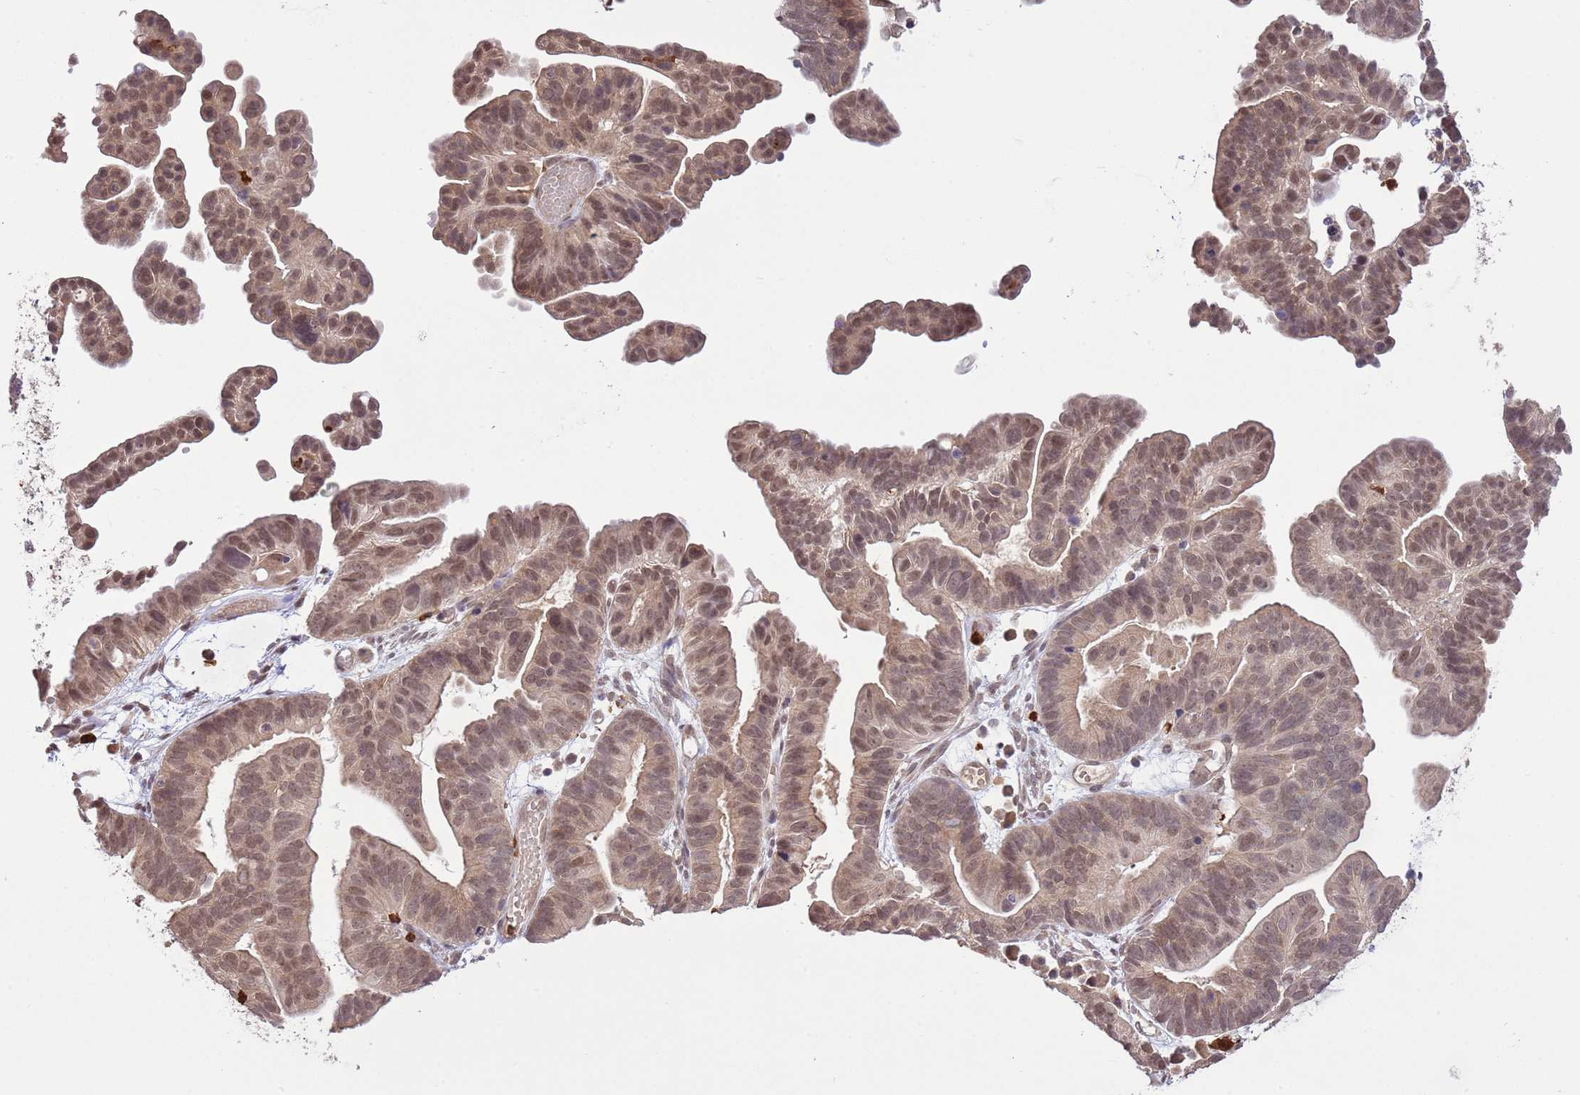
{"staining": {"intensity": "moderate", "quantity": ">75%", "location": "cytoplasmic/membranous,nuclear"}, "tissue": "ovarian cancer", "cell_type": "Tumor cells", "image_type": "cancer", "snomed": [{"axis": "morphology", "description": "Cystadenocarcinoma, serous, NOS"}, {"axis": "topography", "description": "Ovary"}], "caption": "The image reveals a brown stain indicating the presence of a protein in the cytoplasmic/membranous and nuclear of tumor cells in serous cystadenocarcinoma (ovarian). The staining was performed using DAB to visualize the protein expression in brown, while the nuclei were stained in blue with hematoxylin (Magnification: 20x).", "gene": "AMIGO1", "patient": {"sex": "female", "age": 56}}